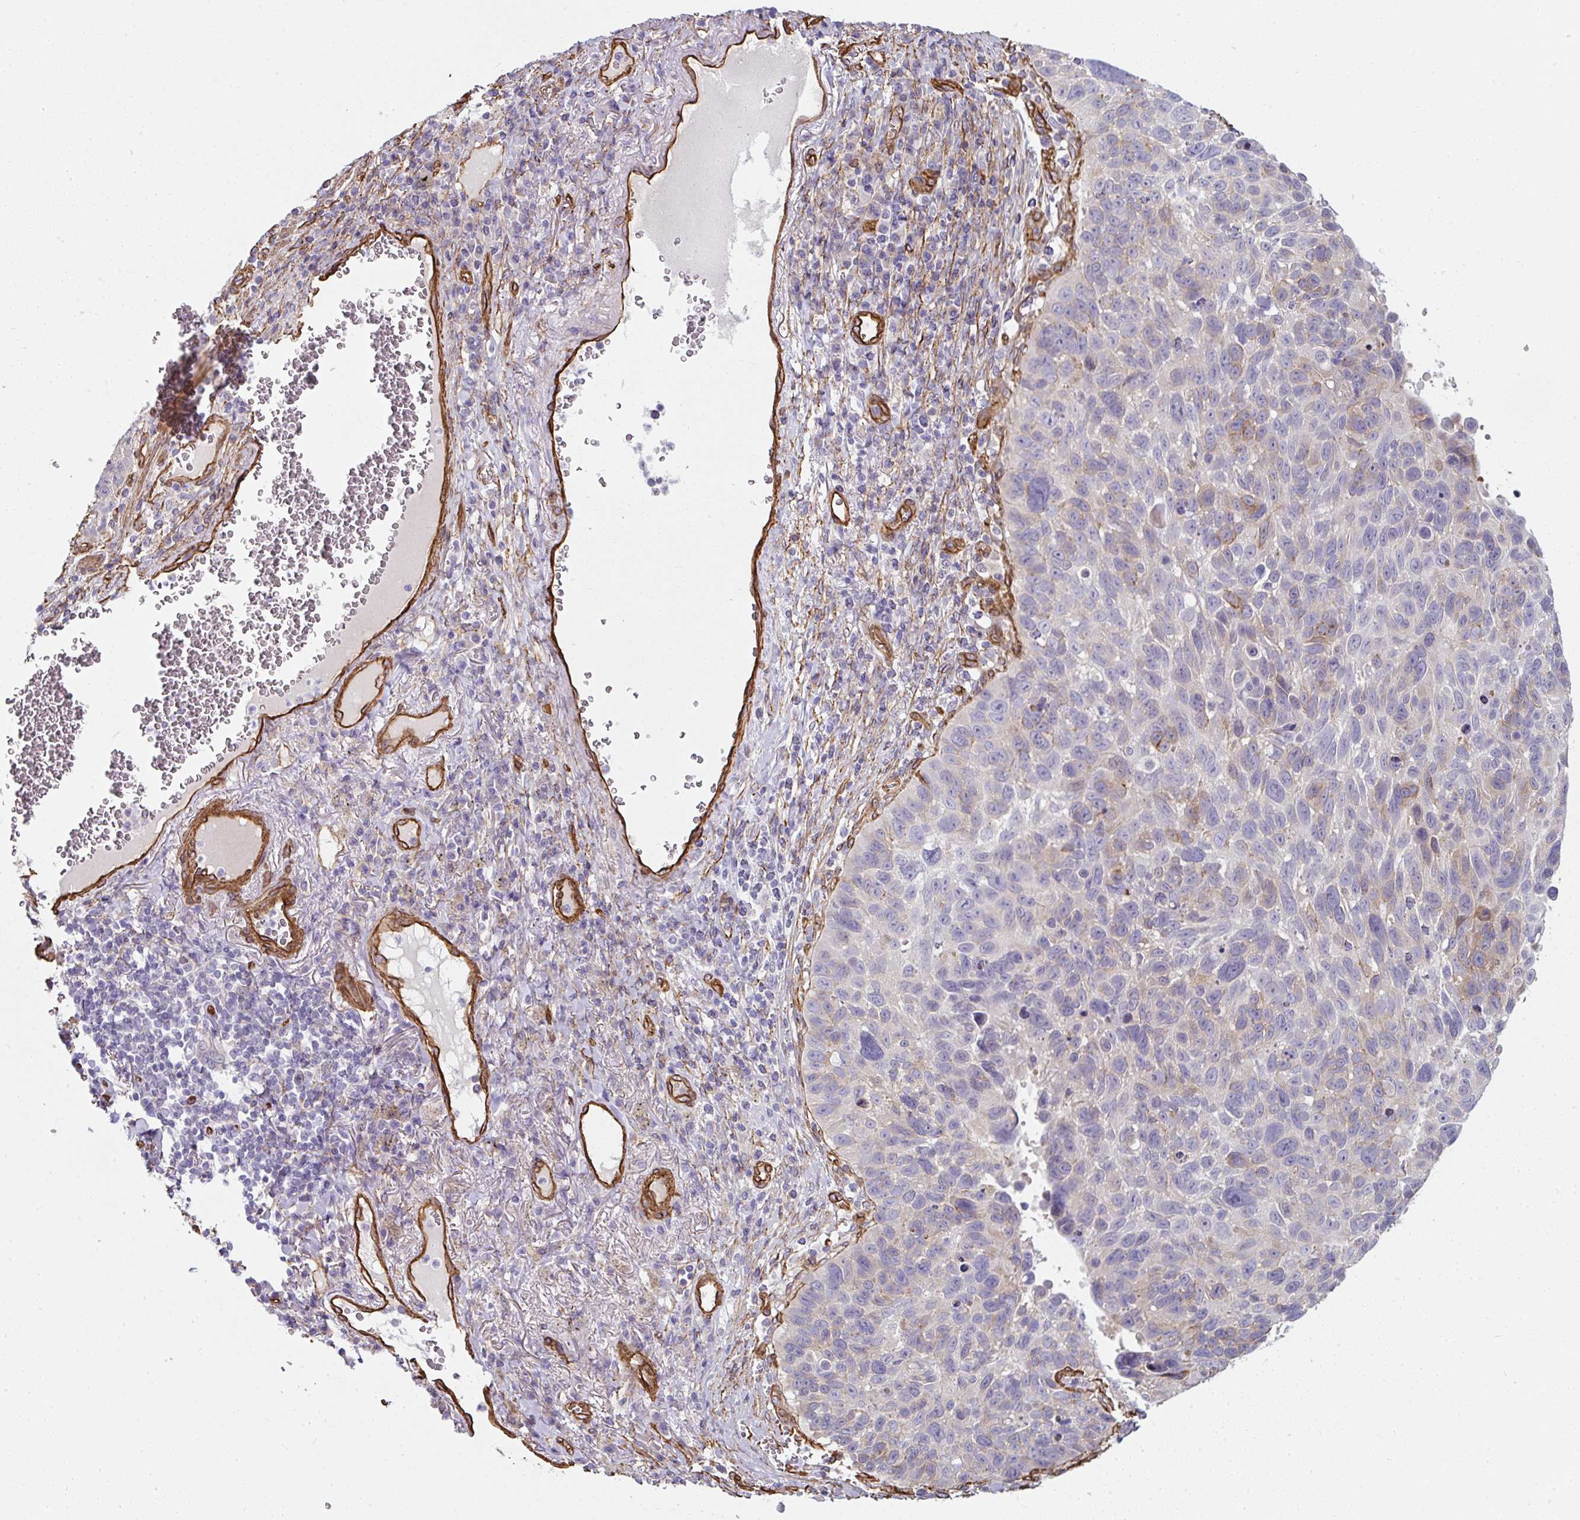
{"staining": {"intensity": "weak", "quantity": "<25%", "location": "cytoplasmic/membranous"}, "tissue": "lung cancer", "cell_type": "Tumor cells", "image_type": "cancer", "snomed": [{"axis": "morphology", "description": "Squamous cell carcinoma, NOS"}, {"axis": "topography", "description": "Lung"}], "caption": "An image of human lung cancer (squamous cell carcinoma) is negative for staining in tumor cells.", "gene": "ANKUB1", "patient": {"sex": "male", "age": 66}}